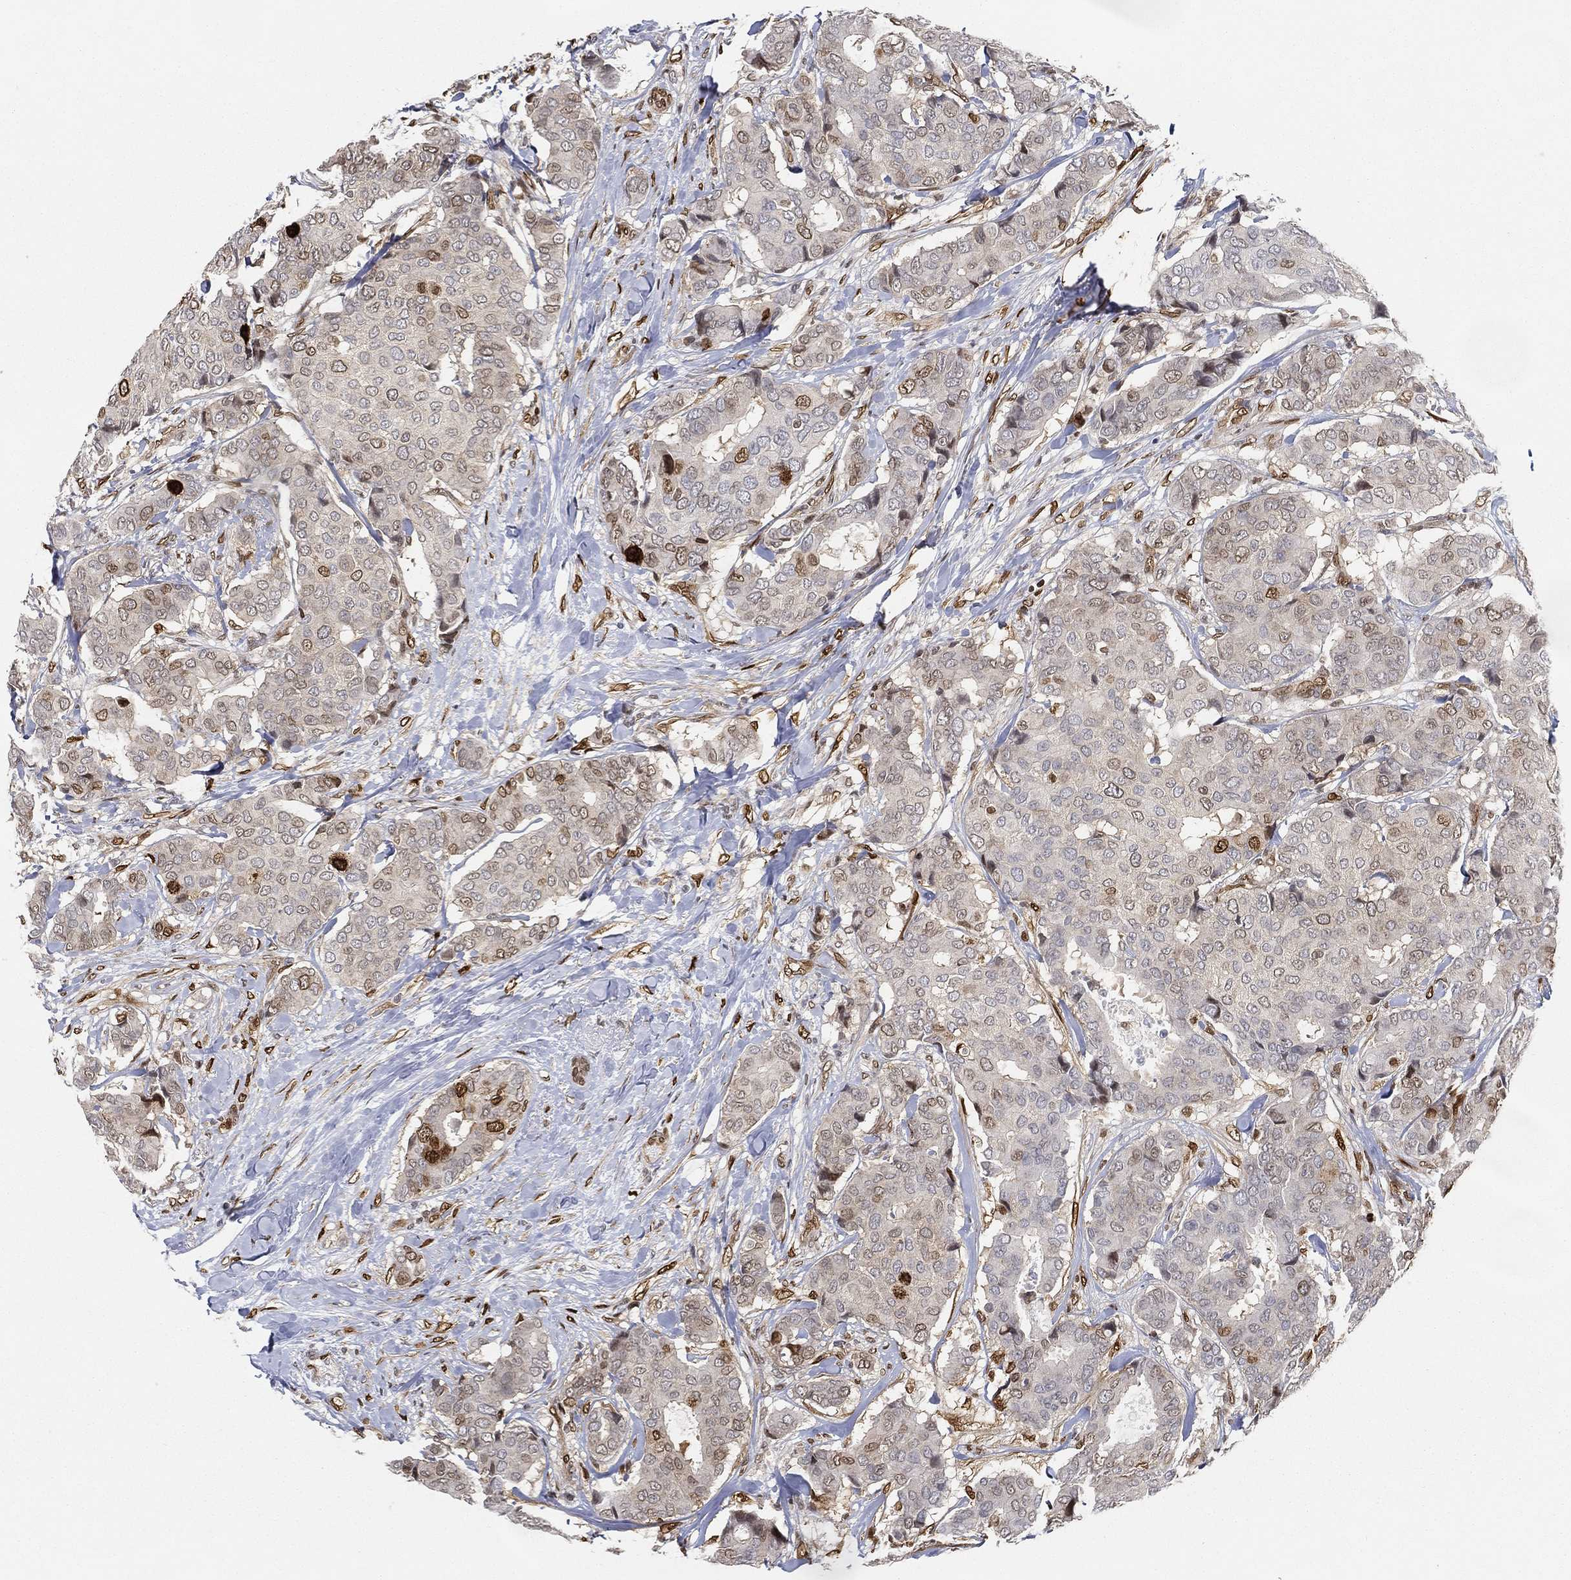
{"staining": {"intensity": "moderate", "quantity": "25%-75%", "location": "nuclear"}, "tissue": "breast cancer", "cell_type": "Tumor cells", "image_type": "cancer", "snomed": [{"axis": "morphology", "description": "Duct carcinoma"}, {"axis": "topography", "description": "Breast"}], "caption": "Moderate nuclear staining is seen in about 25%-75% of tumor cells in breast cancer.", "gene": "LMNB1", "patient": {"sex": "female", "age": 75}}